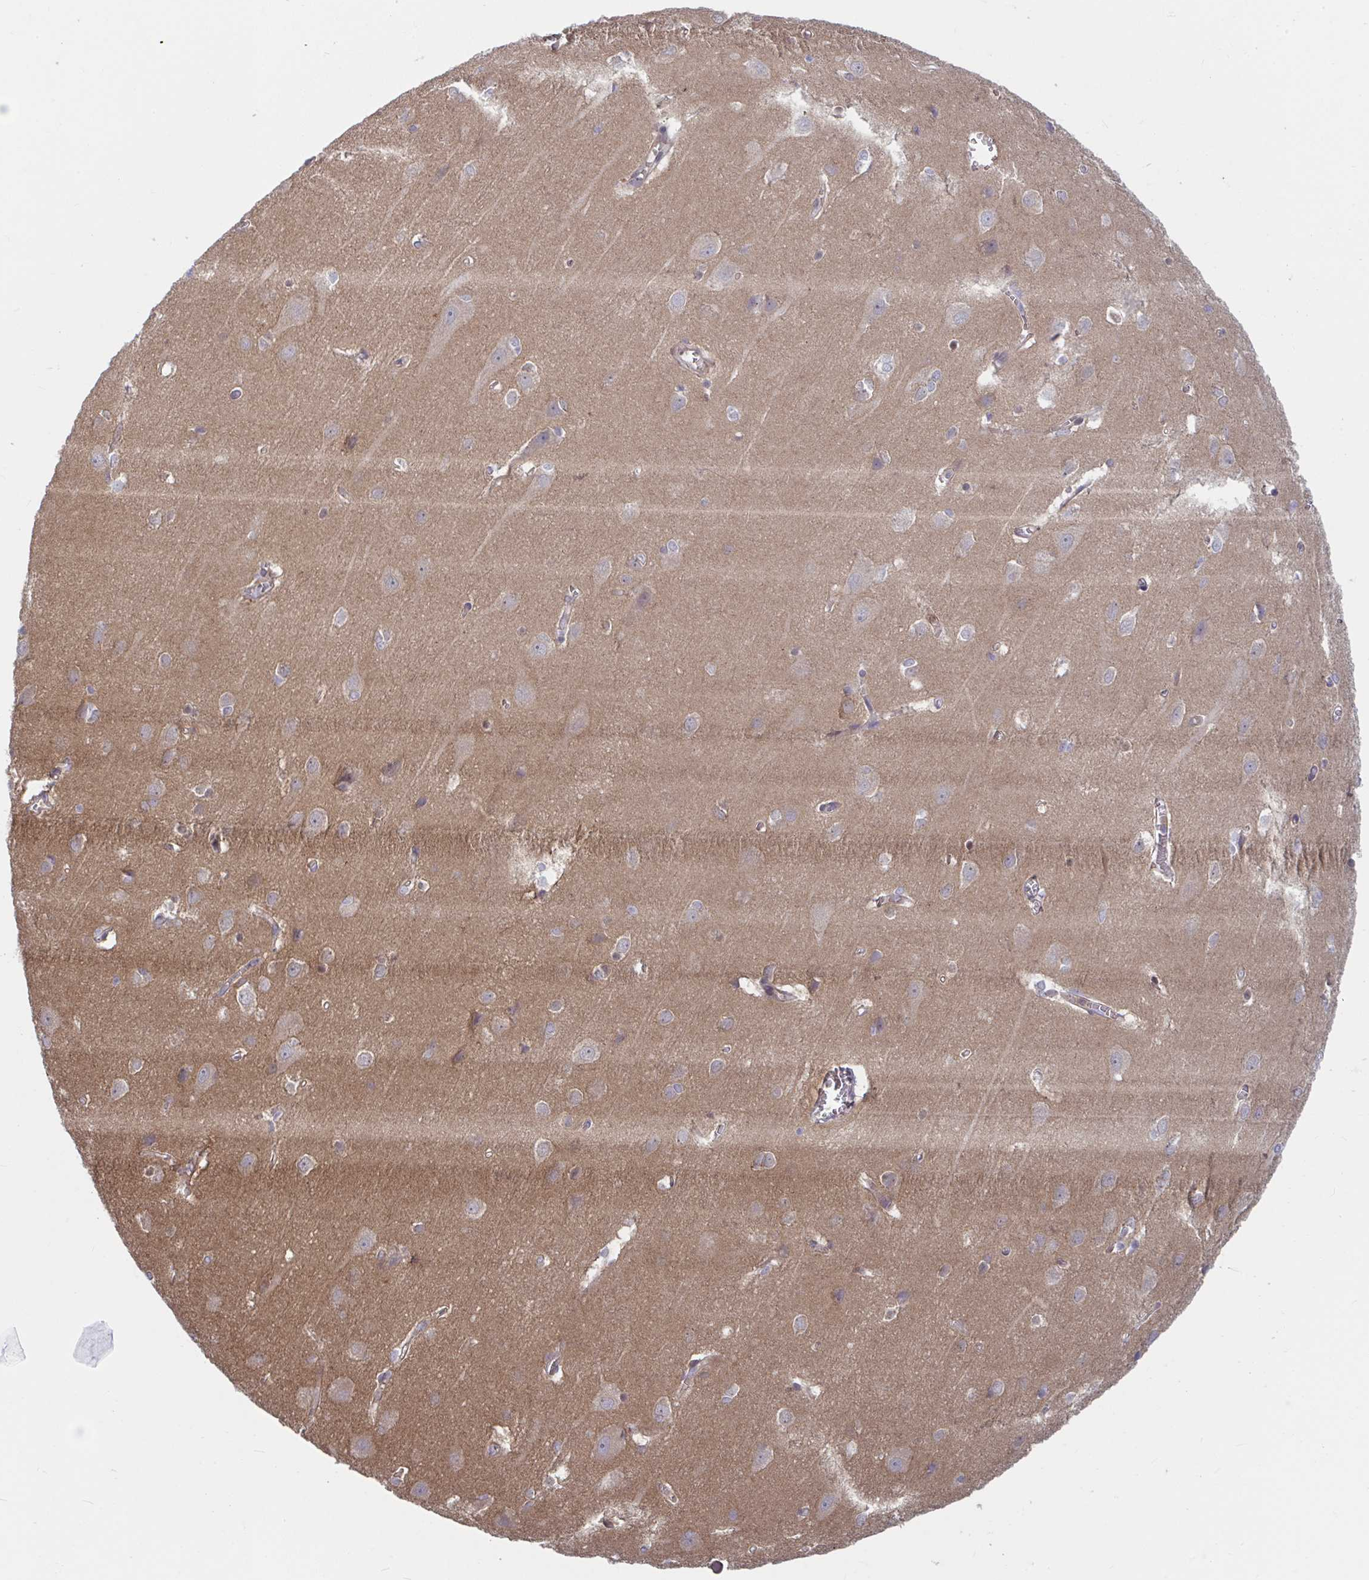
{"staining": {"intensity": "negative", "quantity": "none", "location": "none"}, "tissue": "cerebral cortex", "cell_type": "Endothelial cells", "image_type": "normal", "snomed": [{"axis": "morphology", "description": "Normal tissue, NOS"}, {"axis": "topography", "description": "Cerebral cortex"}], "caption": "High power microscopy histopathology image of an IHC micrograph of normal cerebral cortex, revealing no significant positivity in endothelial cells. The staining was performed using DAB (3,3'-diaminobenzidine) to visualize the protein expression in brown, while the nuclei were stained in blue with hematoxylin (Magnification: 20x).", "gene": "LMNTD2", "patient": {"sex": "male", "age": 37}}